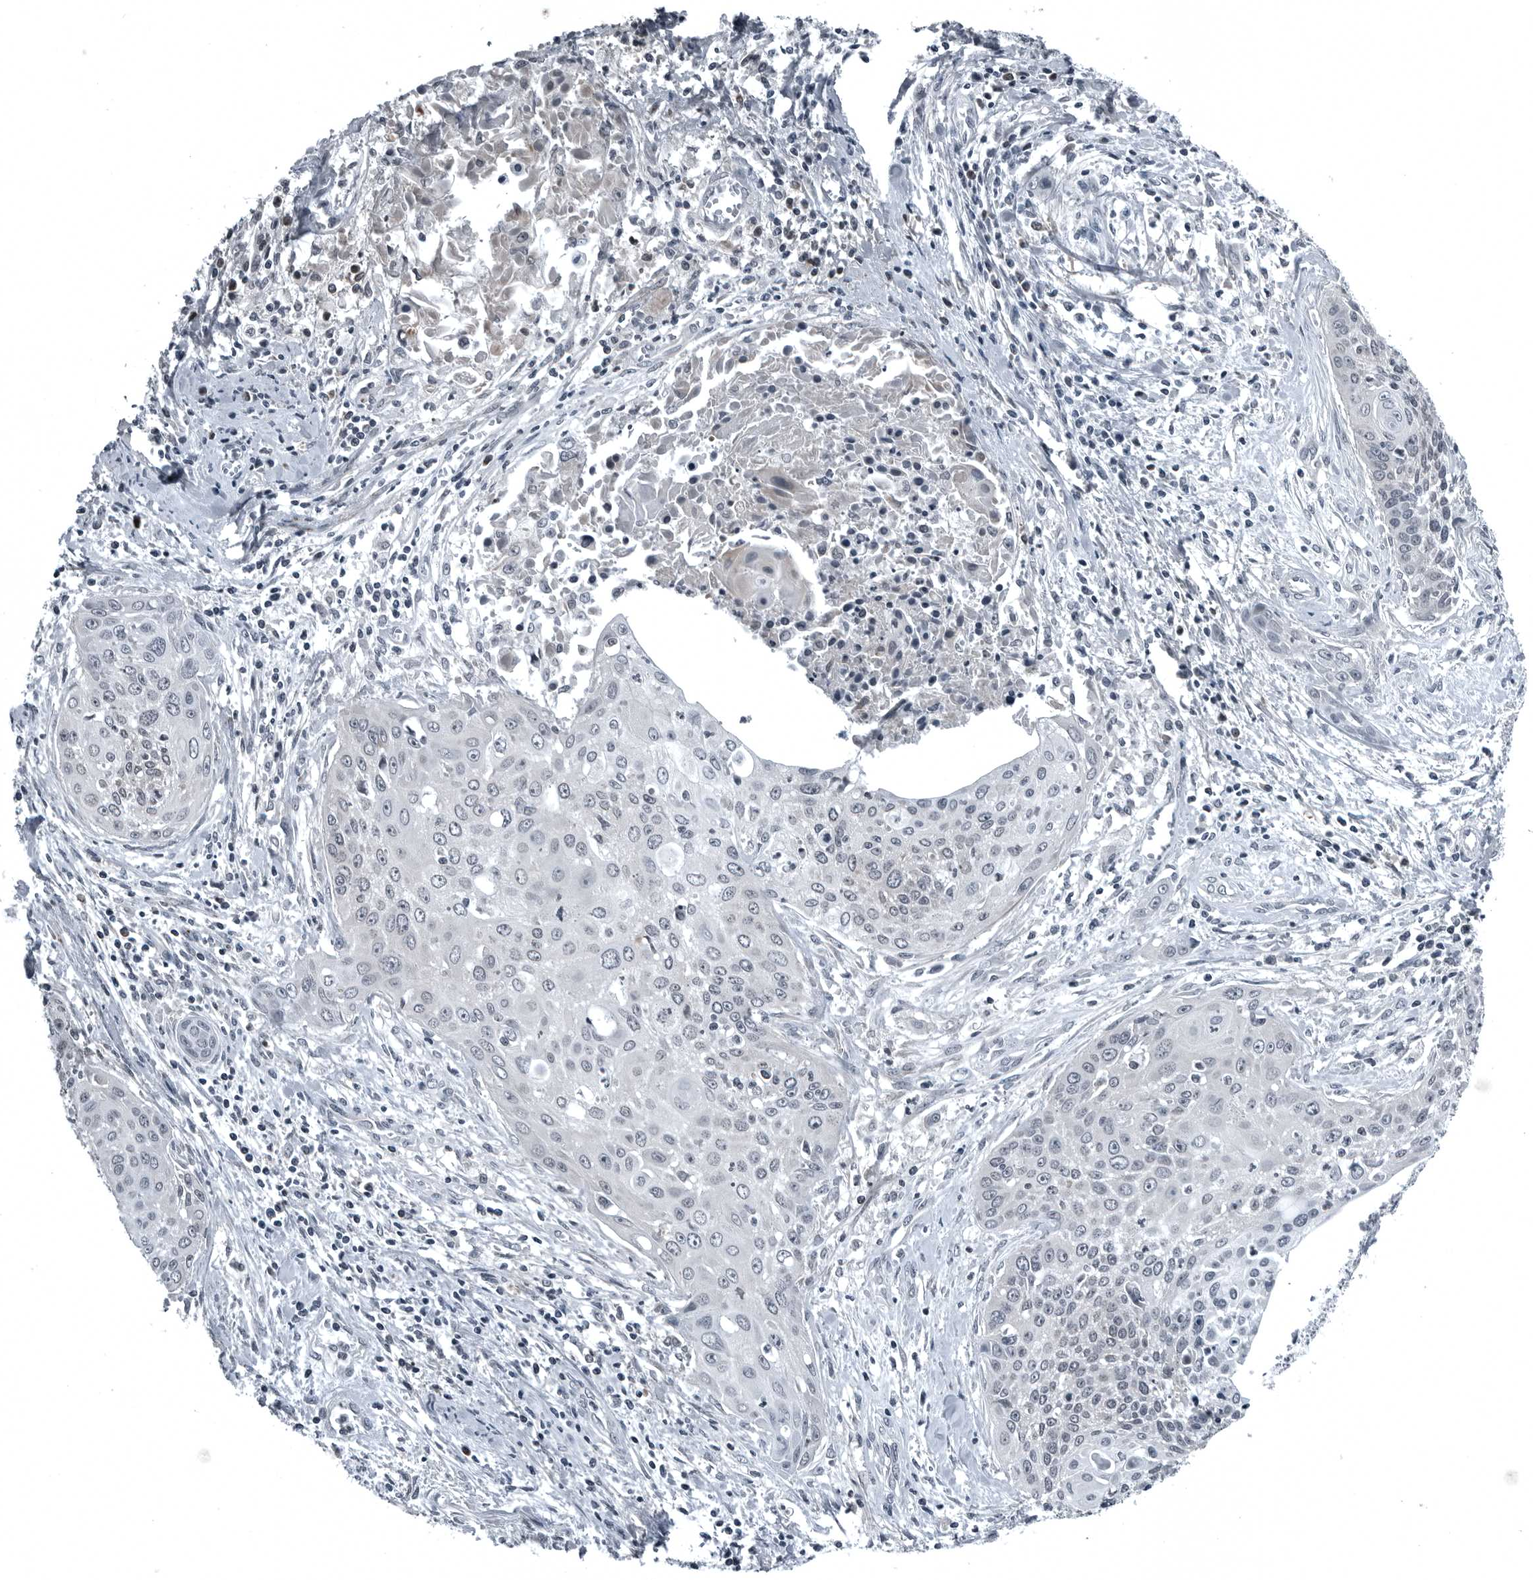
{"staining": {"intensity": "negative", "quantity": "none", "location": "none"}, "tissue": "cervical cancer", "cell_type": "Tumor cells", "image_type": "cancer", "snomed": [{"axis": "morphology", "description": "Squamous cell carcinoma, NOS"}, {"axis": "topography", "description": "Cervix"}], "caption": "Image shows no protein positivity in tumor cells of cervical squamous cell carcinoma tissue.", "gene": "GAK", "patient": {"sex": "female", "age": 55}}